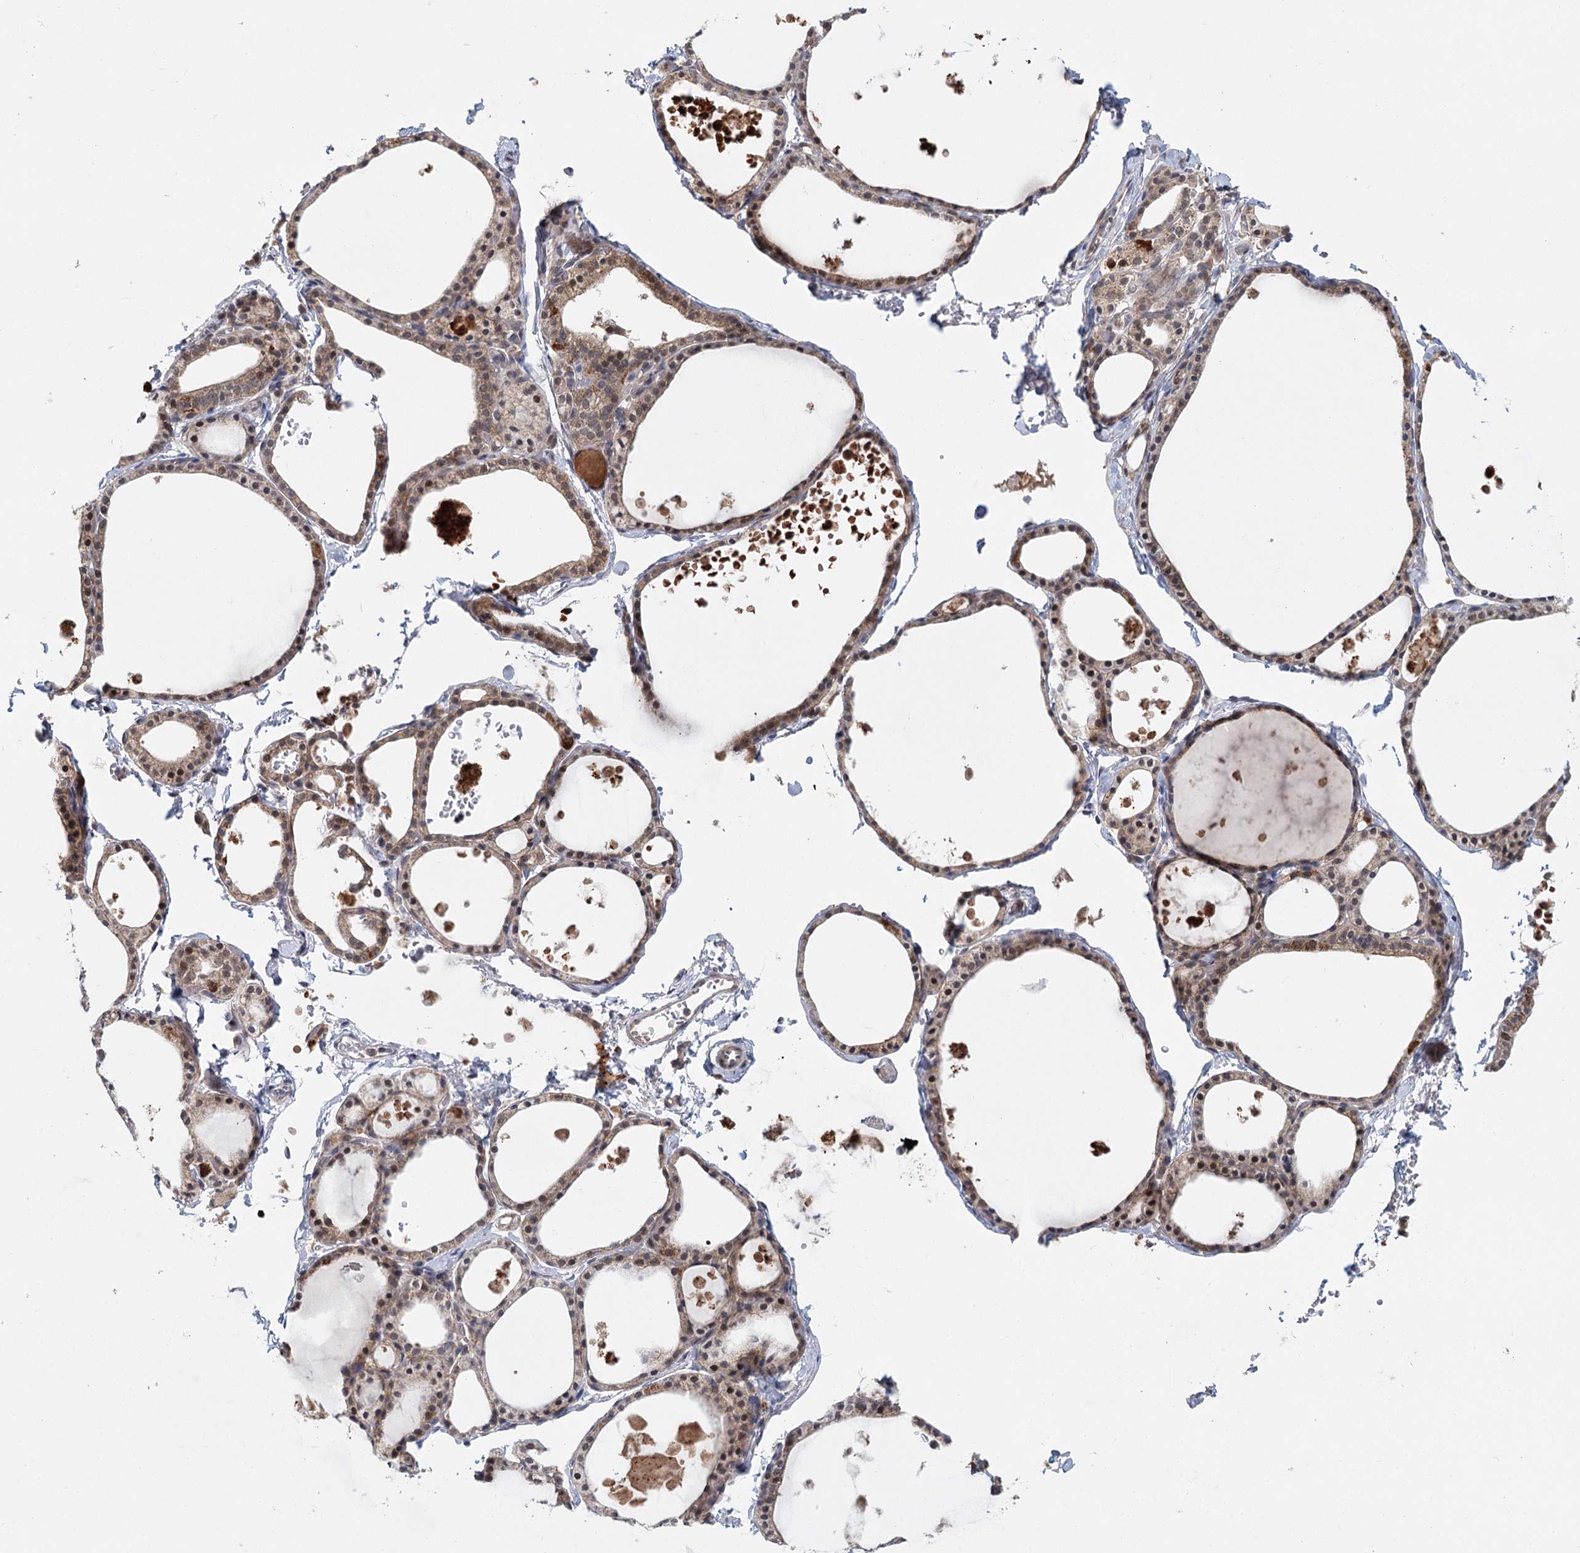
{"staining": {"intensity": "weak", "quantity": ">75%", "location": "cytoplasmic/membranous"}, "tissue": "thyroid gland", "cell_type": "Glandular cells", "image_type": "normal", "snomed": [{"axis": "morphology", "description": "Normal tissue, NOS"}, {"axis": "topography", "description": "Thyroid gland"}], "caption": "Thyroid gland stained for a protein (brown) reveals weak cytoplasmic/membranous positive staining in about >75% of glandular cells.", "gene": "AP3B1", "patient": {"sex": "male", "age": 56}}